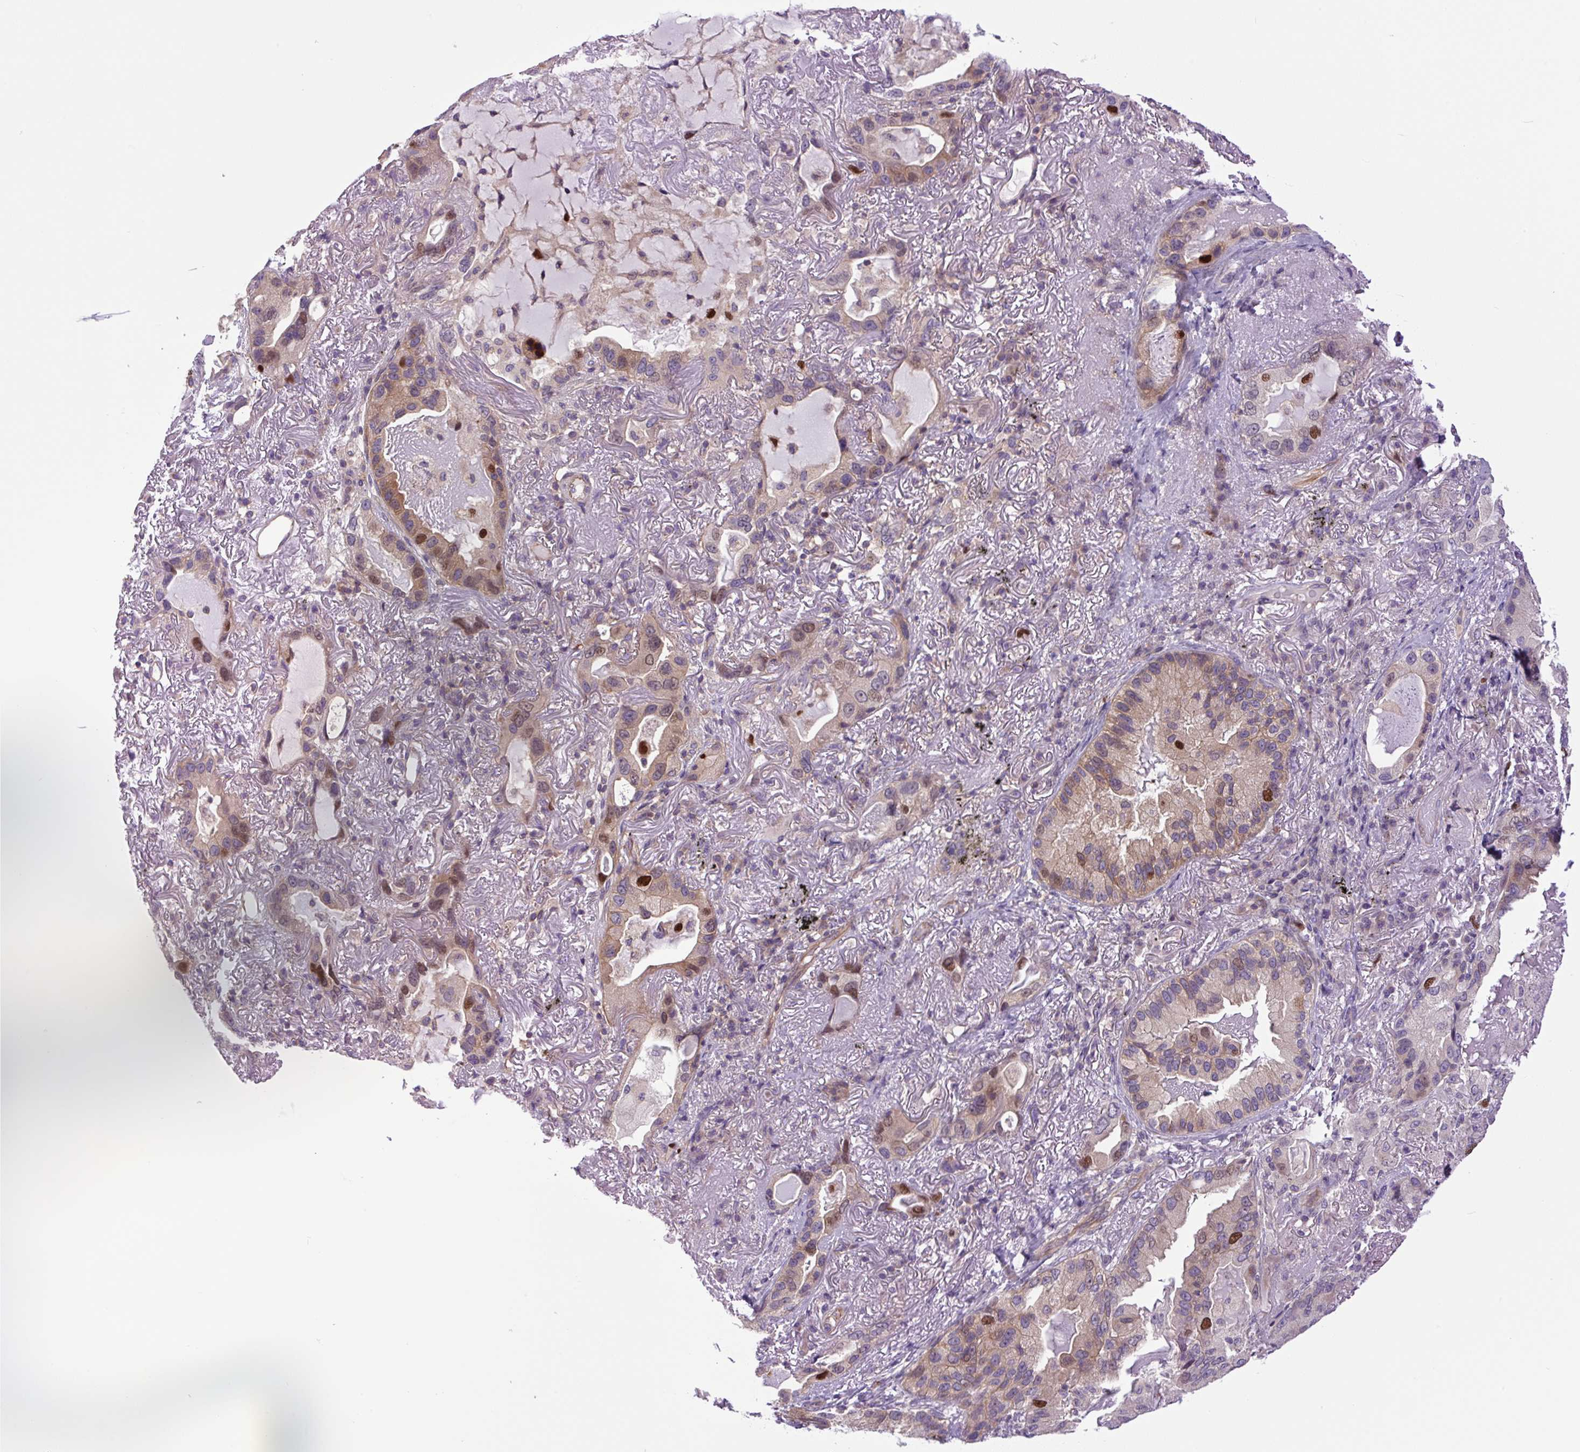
{"staining": {"intensity": "moderate", "quantity": "25%-75%", "location": "cytoplasmic/membranous,nuclear"}, "tissue": "lung cancer", "cell_type": "Tumor cells", "image_type": "cancer", "snomed": [{"axis": "morphology", "description": "Adenocarcinoma, NOS"}, {"axis": "topography", "description": "Lung"}], "caption": "IHC staining of adenocarcinoma (lung), which displays medium levels of moderate cytoplasmic/membranous and nuclear expression in approximately 25%-75% of tumor cells indicating moderate cytoplasmic/membranous and nuclear protein positivity. The staining was performed using DAB (3,3'-diaminobenzidine) (brown) for protein detection and nuclei were counterstained in hematoxylin (blue).", "gene": "KIFC1", "patient": {"sex": "female", "age": 69}}